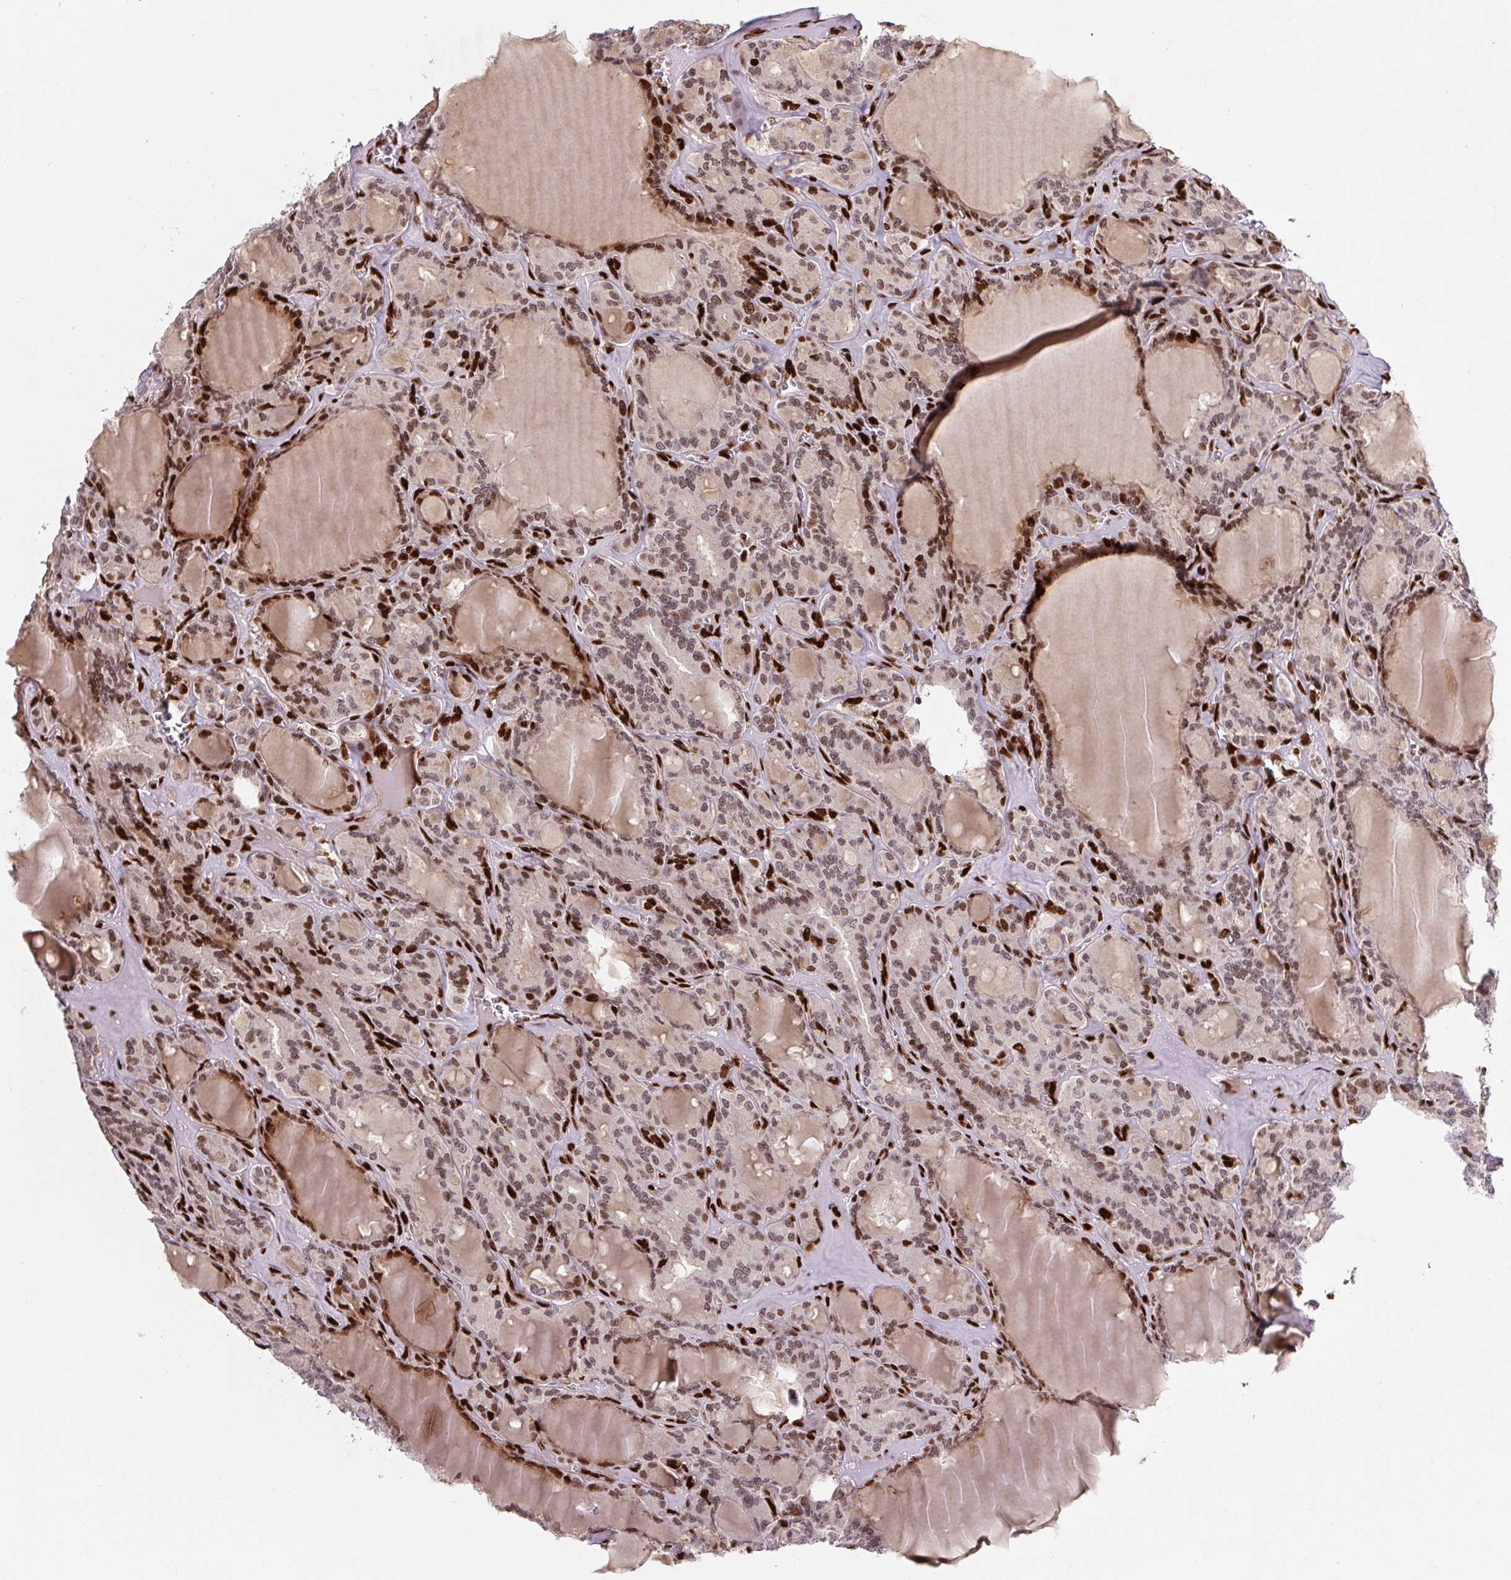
{"staining": {"intensity": "moderate", "quantity": "25%-75%", "location": "nuclear"}, "tissue": "thyroid cancer", "cell_type": "Tumor cells", "image_type": "cancer", "snomed": [{"axis": "morphology", "description": "Papillary adenocarcinoma, NOS"}, {"axis": "topography", "description": "Thyroid gland"}], "caption": "Human thyroid cancer stained with a protein marker displays moderate staining in tumor cells.", "gene": "PYDC2", "patient": {"sex": "male", "age": 87}}